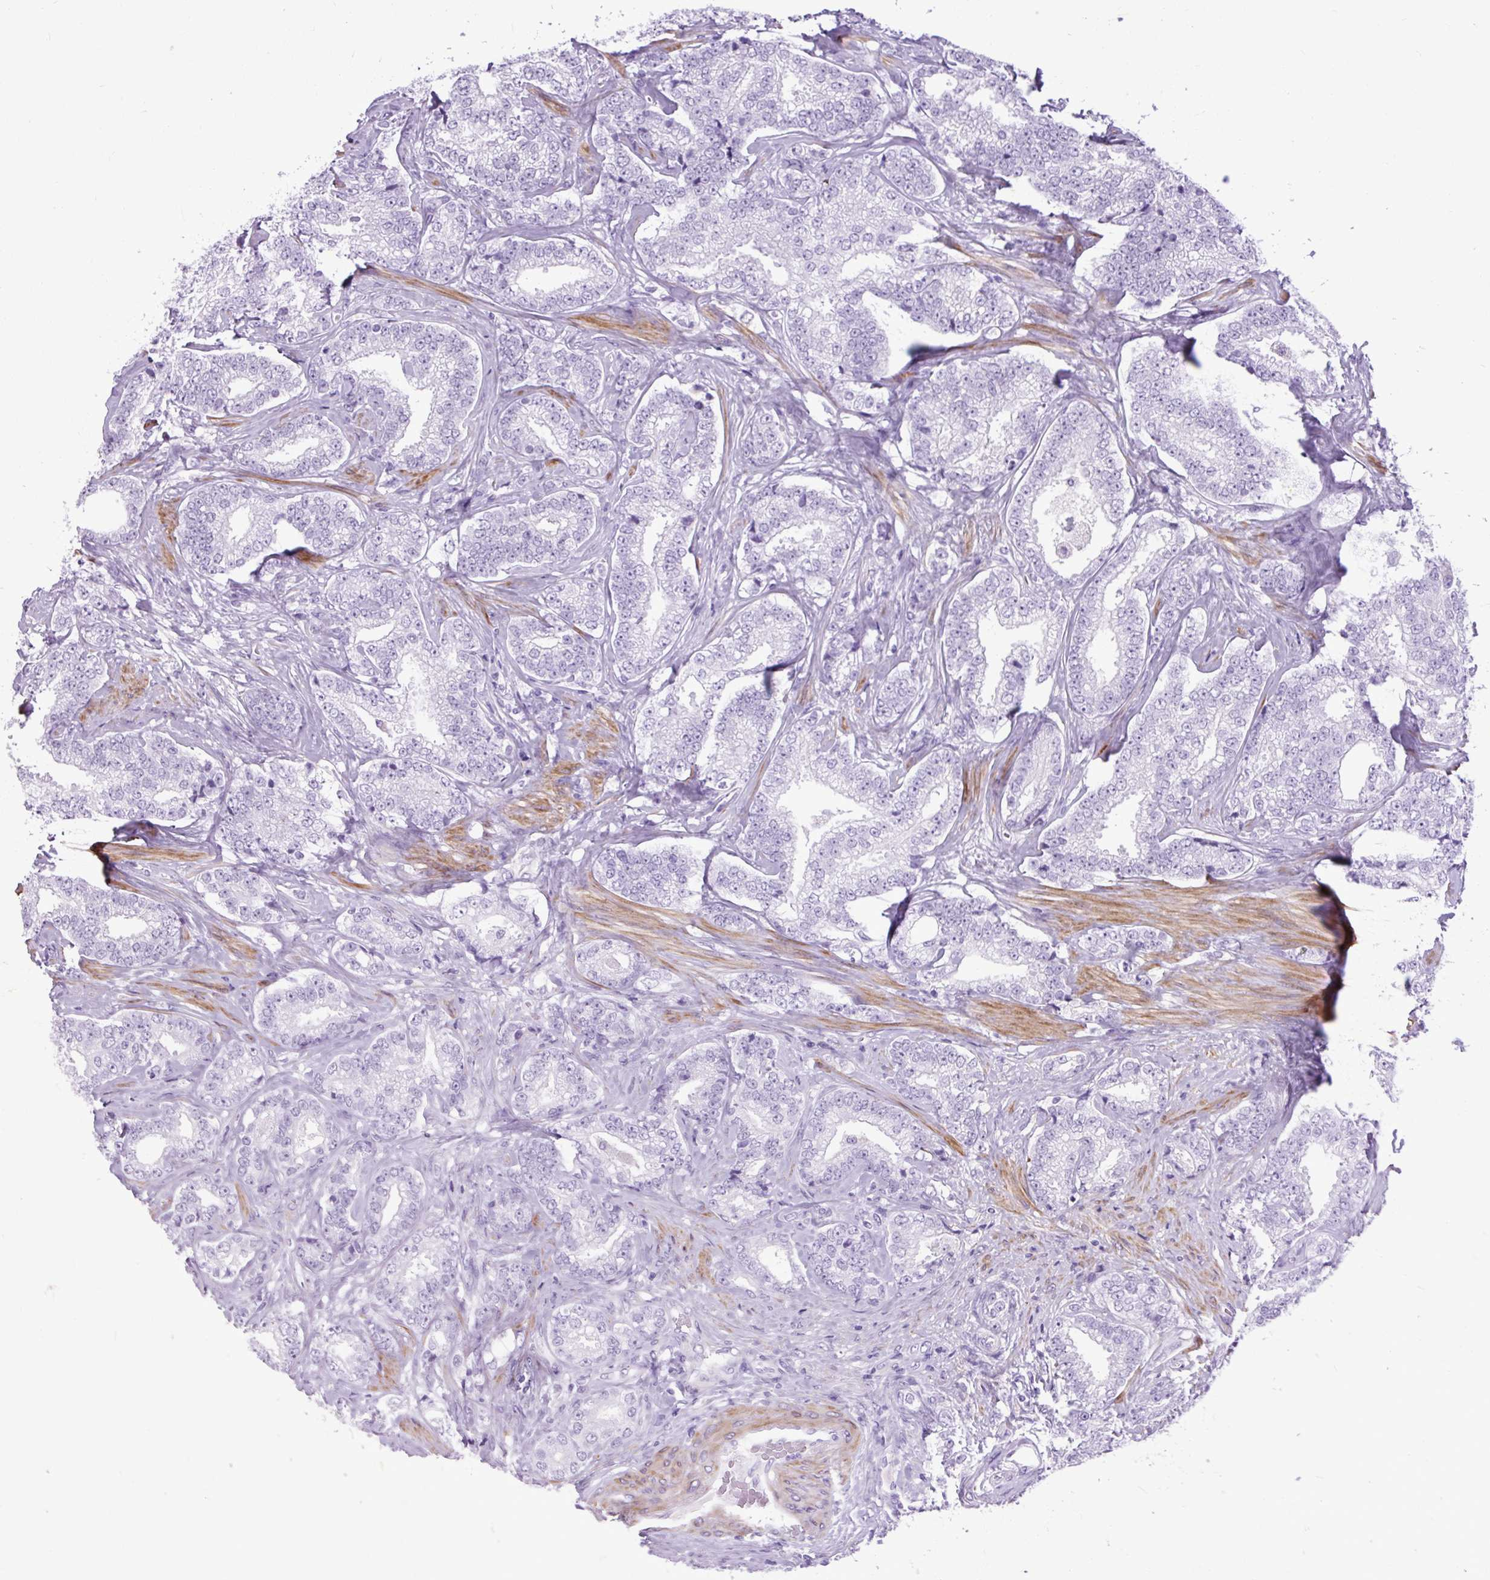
{"staining": {"intensity": "negative", "quantity": "none", "location": "none"}, "tissue": "prostate cancer", "cell_type": "Tumor cells", "image_type": "cancer", "snomed": [{"axis": "morphology", "description": "Adenocarcinoma, Low grade"}, {"axis": "topography", "description": "Prostate"}], "caption": "An IHC image of prostate adenocarcinoma (low-grade) is shown. There is no staining in tumor cells of prostate adenocarcinoma (low-grade).", "gene": "DPP6", "patient": {"sex": "male", "age": 63}}